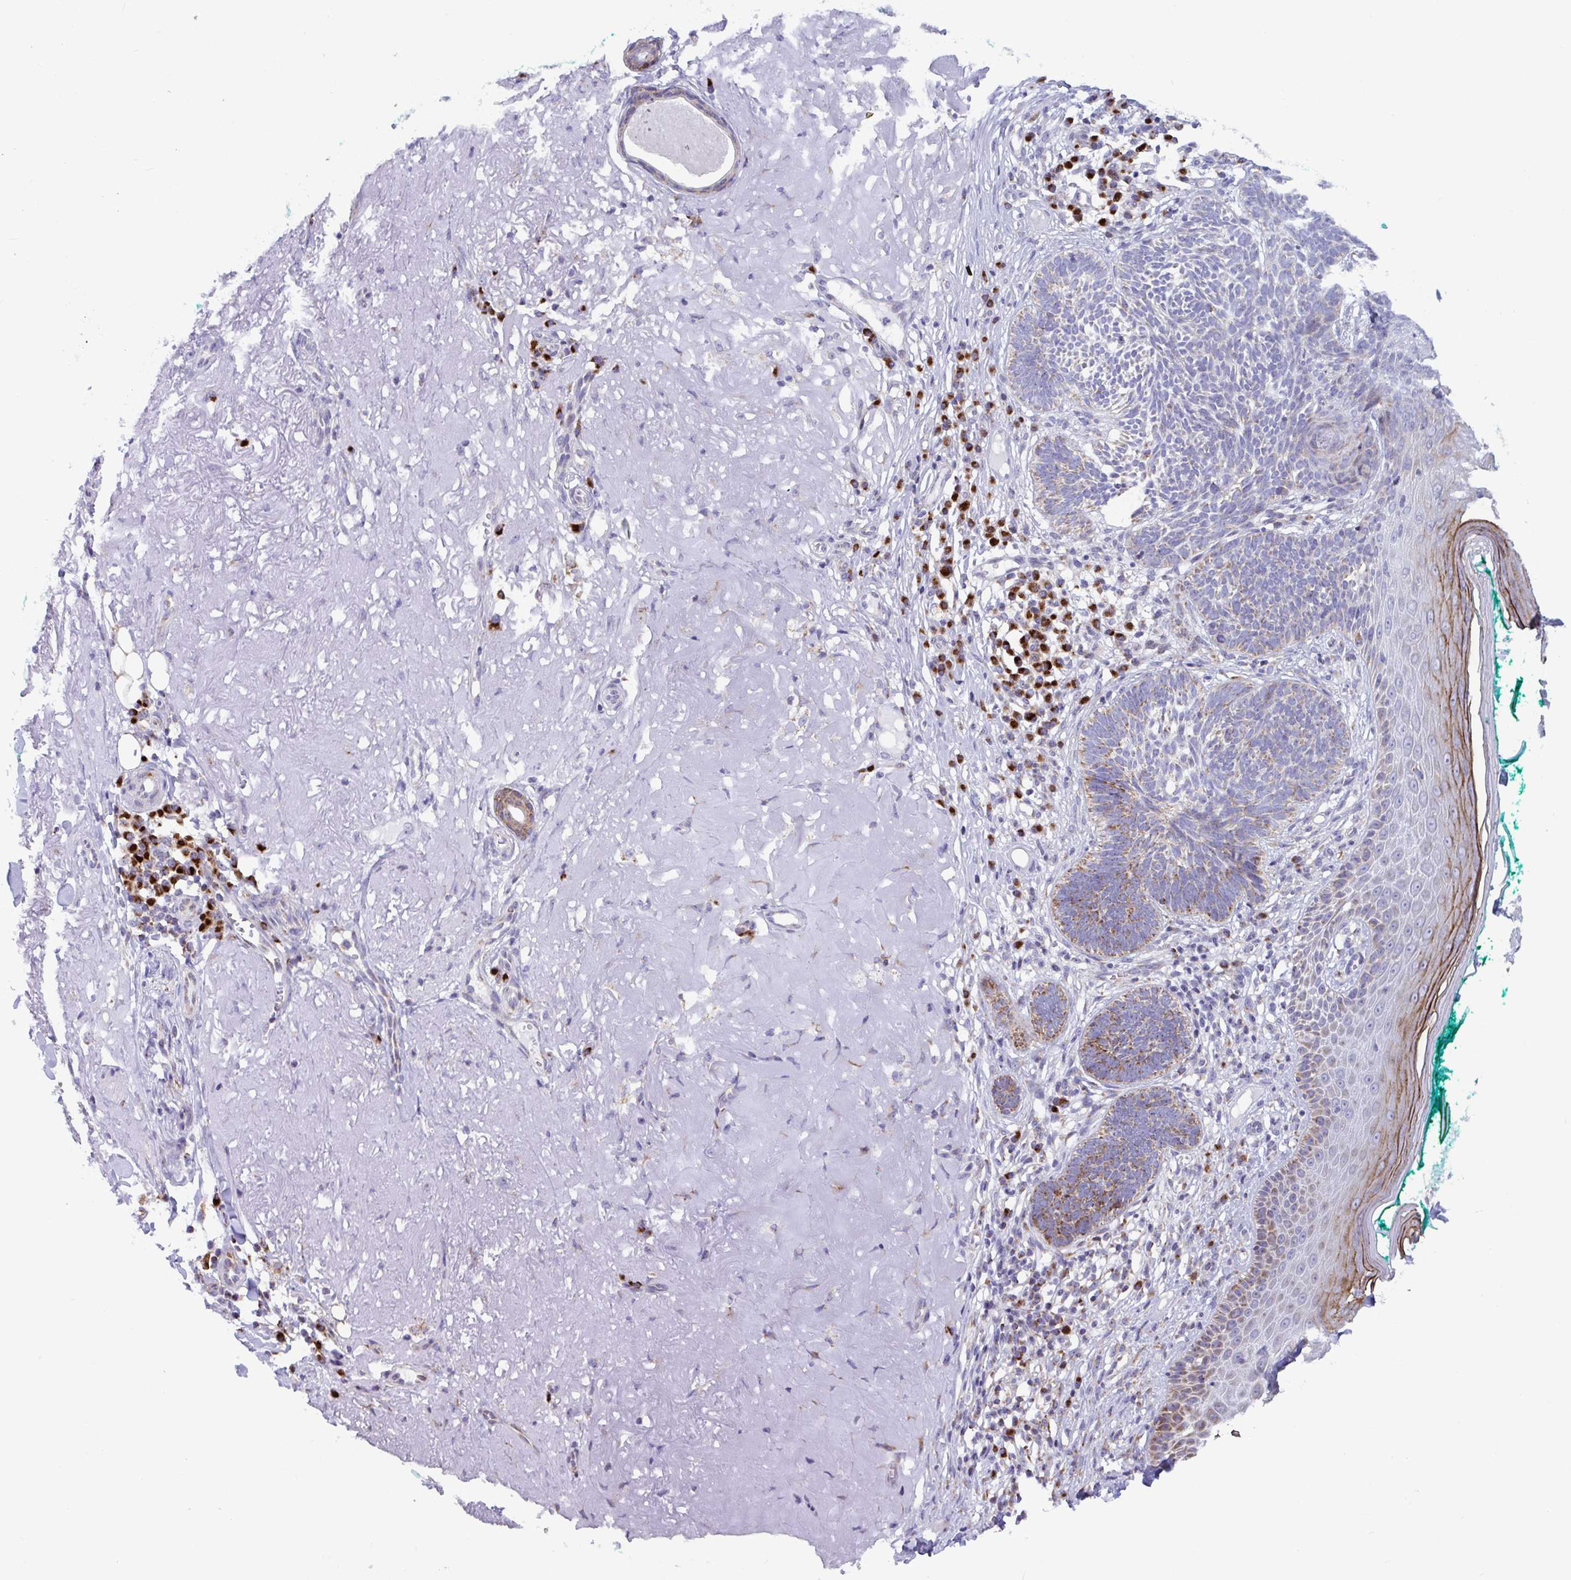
{"staining": {"intensity": "moderate", "quantity": "<25%", "location": "cytoplasmic/membranous"}, "tissue": "skin cancer", "cell_type": "Tumor cells", "image_type": "cancer", "snomed": [{"axis": "morphology", "description": "Basal cell carcinoma"}, {"axis": "topography", "description": "Skin"}, {"axis": "topography", "description": "Skin of face"}], "caption": "Tumor cells show moderate cytoplasmic/membranous expression in about <25% of cells in basal cell carcinoma (skin).", "gene": "ATP5MJ", "patient": {"sex": "female", "age": 80}}